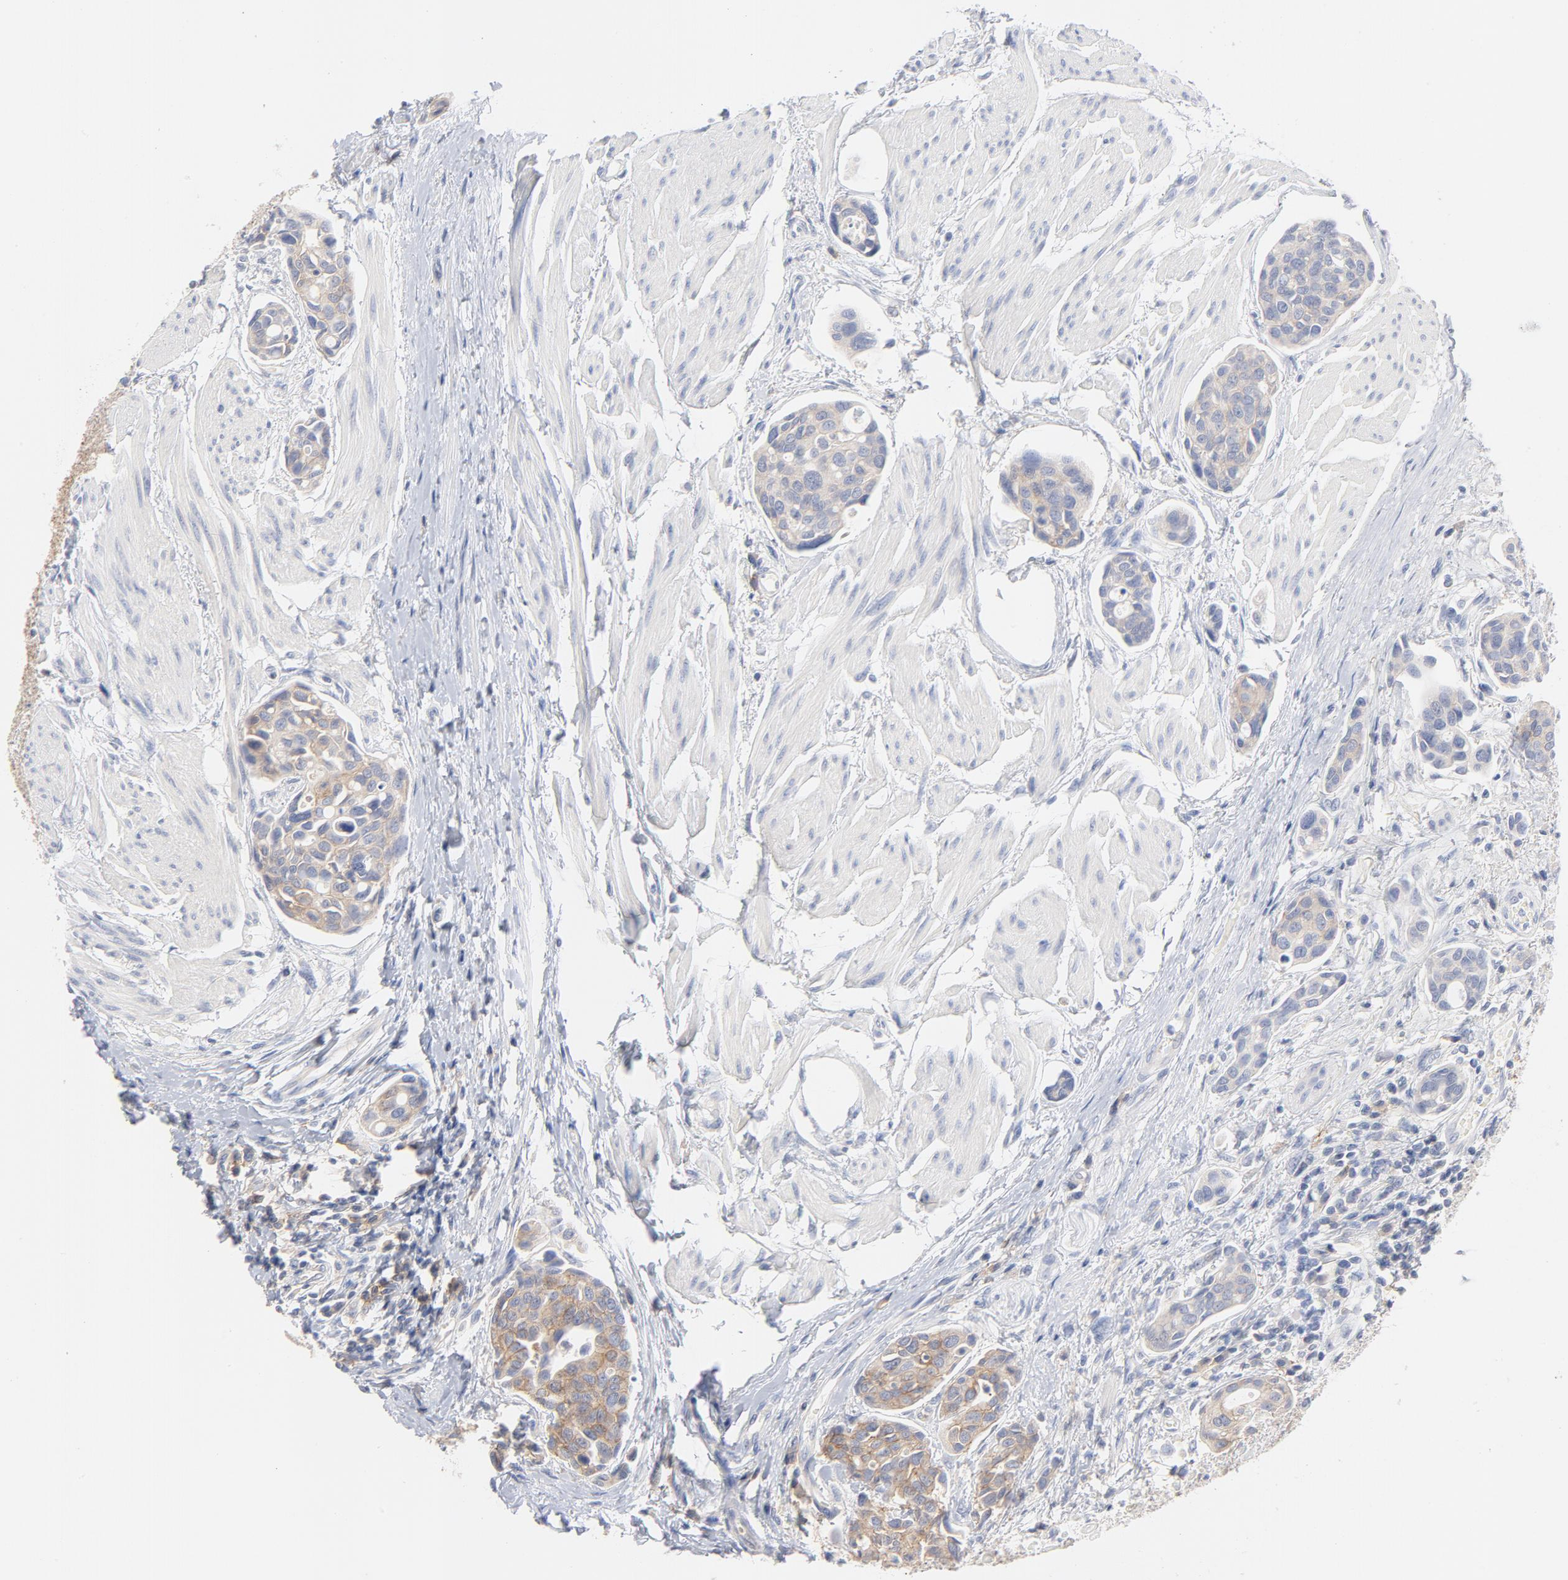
{"staining": {"intensity": "weak", "quantity": ">75%", "location": "cytoplasmic/membranous"}, "tissue": "urothelial cancer", "cell_type": "Tumor cells", "image_type": "cancer", "snomed": [{"axis": "morphology", "description": "Urothelial carcinoma, High grade"}, {"axis": "topography", "description": "Urinary bladder"}], "caption": "This micrograph exhibits high-grade urothelial carcinoma stained with IHC to label a protein in brown. The cytoplasmic/membranous of tumor cells show weak positivity for the protein. Nuclei are counter-stained blue.", "gene": "SETD3", "patient": {"sex": "male", "age": 78}}